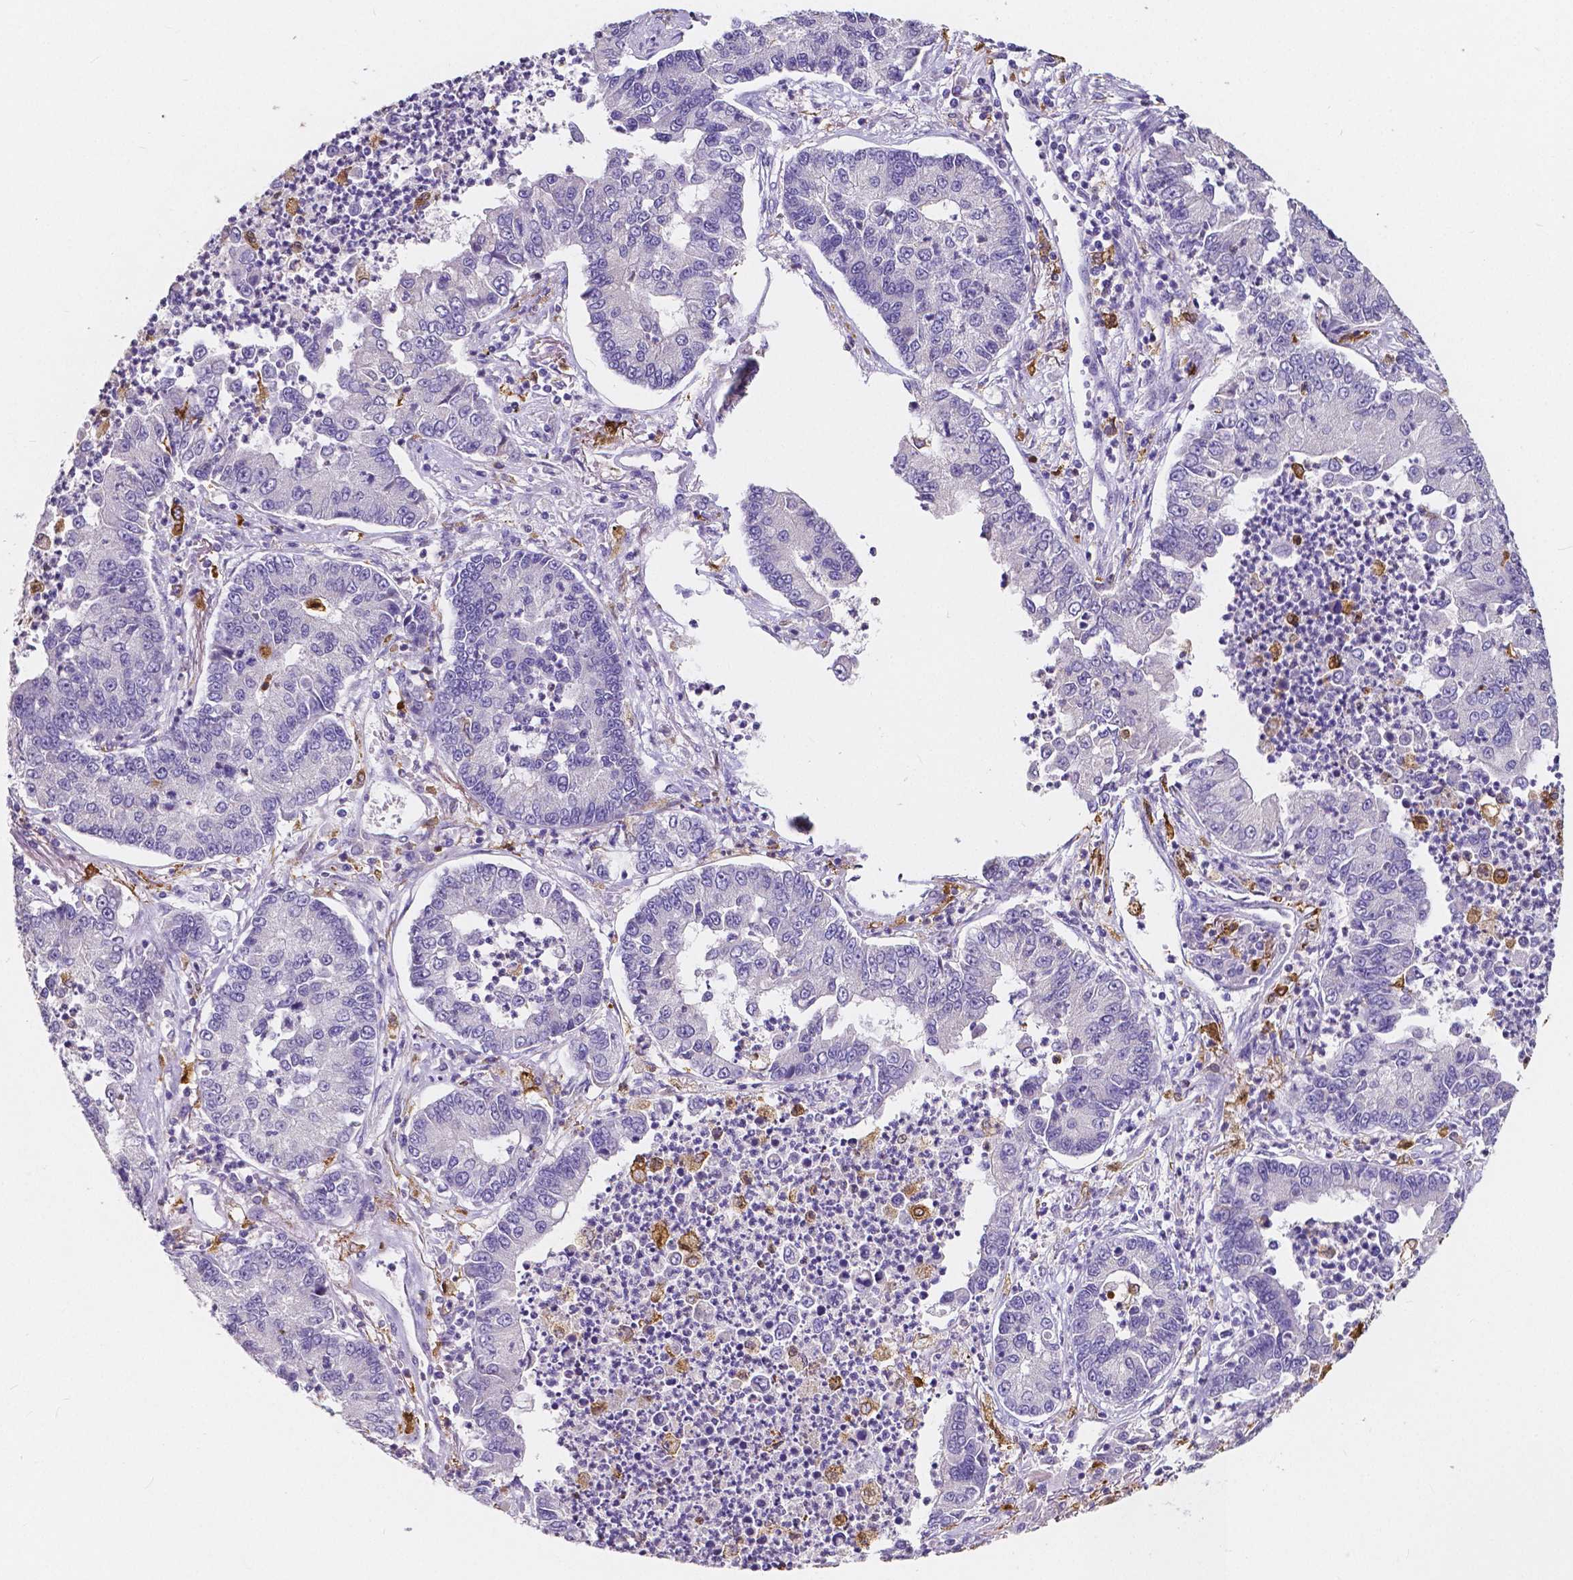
{"staining": {"intensity": "negative", "quantity": "none", "location": "none"}, "tissue": "lung cancer", "cell_type": "Tumor cells", "image_type": "cancer", "snomed": [{"axis": "morphology", "description": "Adenocarcinoma, NOS"}, {"axis": "topography", "description": "Lung"}], "caption": "A histopathology image of lung adenocarcinoma stained for a protein exhibits no brown staining in tumor cells.", "gene": "ACP5", "patient": {"sex": "female", "age": 57}}